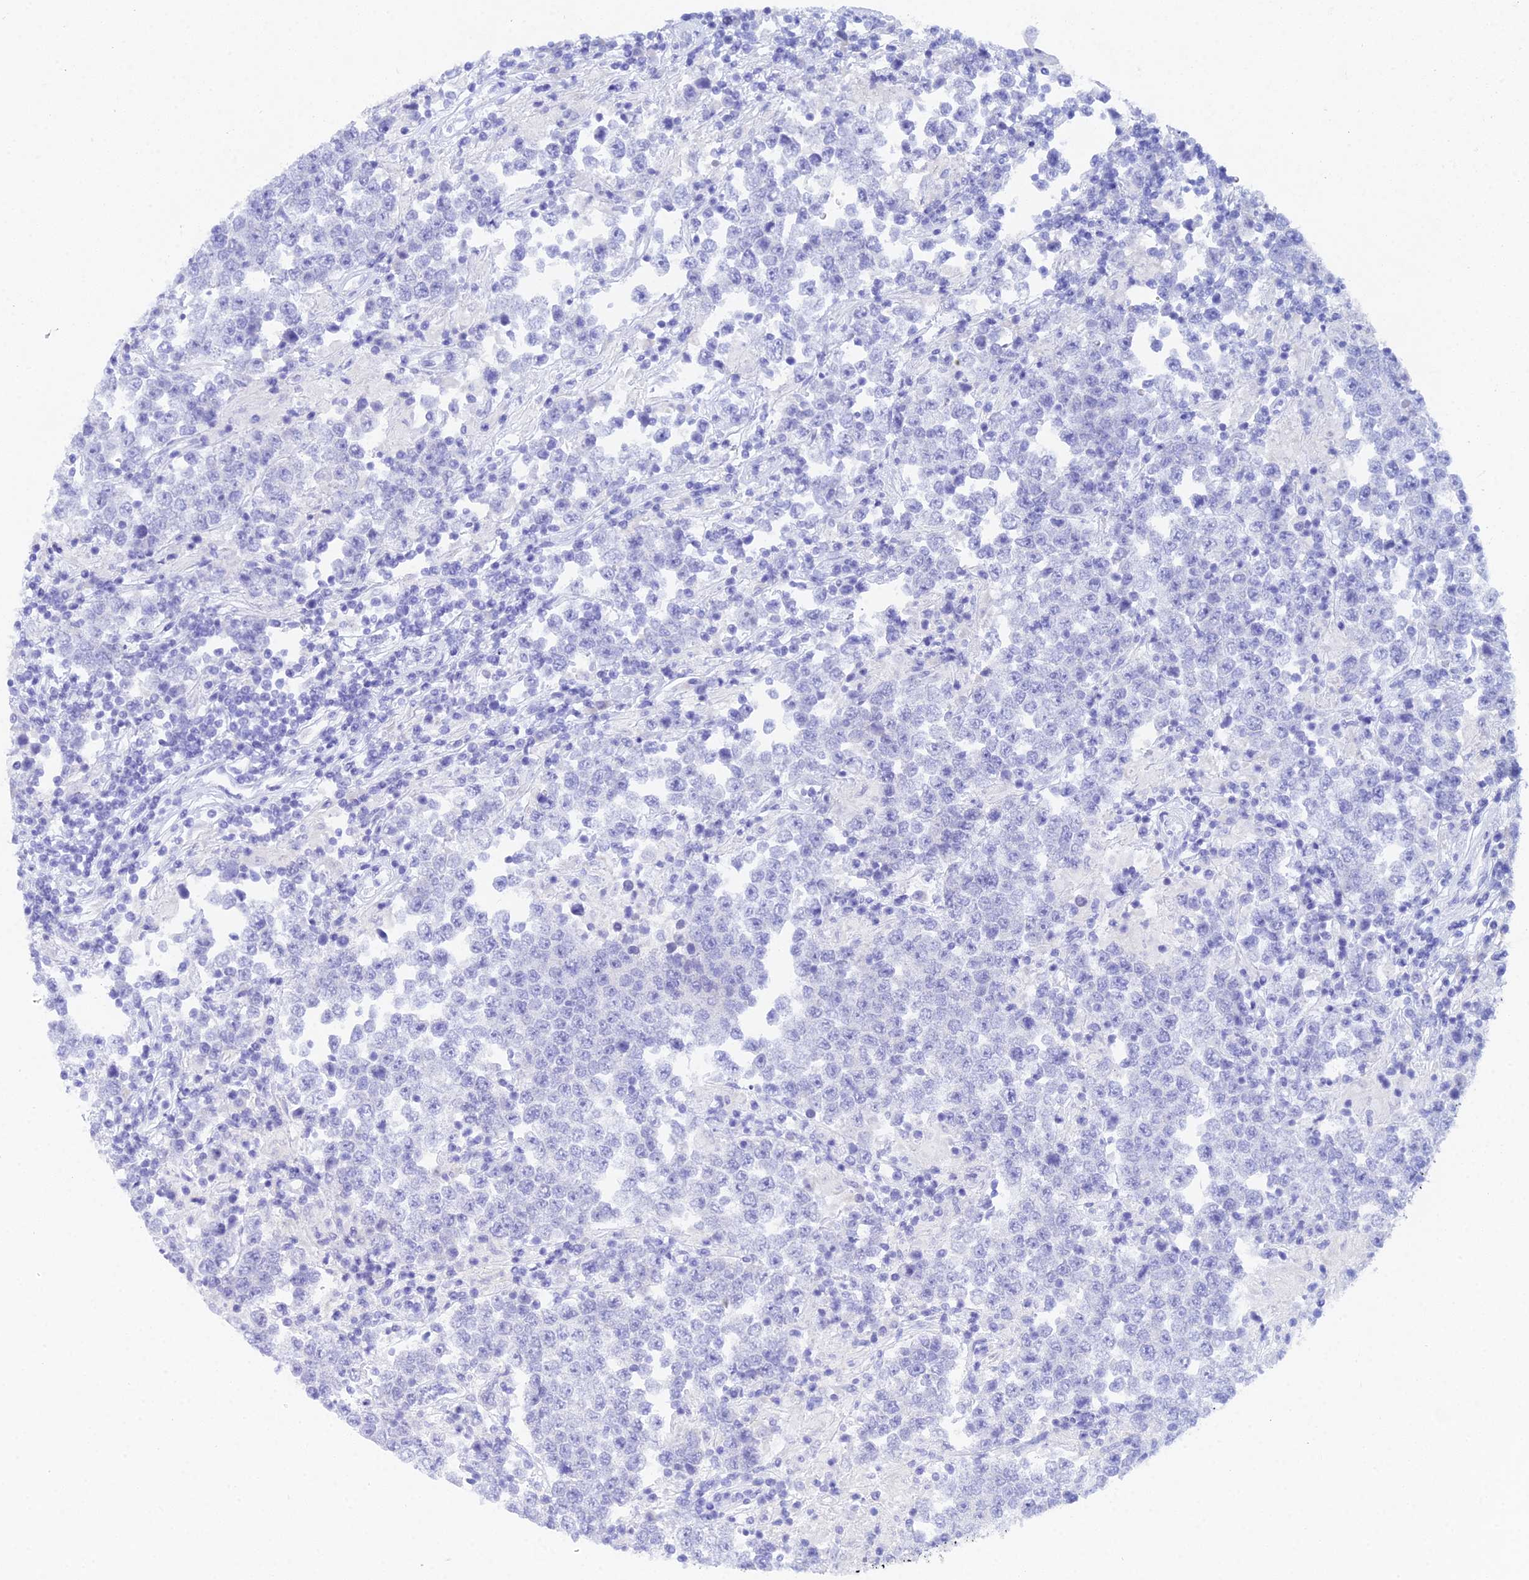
{"staining": {"intensity": "negative", "quantity": "none", "location": "none"}, "tissue": "testis cancer", "cell_type": "Tumor cells", "image_type": "cancer", "snomed": [{"axis": "morphology", "description": "Normal tissue, NOS"}, {"axis": "morphology", "description": "Urothelial carcinoma, High grade"}, {"axis": "morphology", "description": "Seminoma, NOS"}, {"axis": "morphology", "description": "Carcinoma, Embryonal, NOS"}, {"axis": "topography", "description": "Urinary bladder"}, {"axis": "topography", "description": "Testis"}], "caption": "This is an IHC micrograph of human testis embryonal carcinoma. There is no expression in tumor cells.", "gene": "REG1A", "patient": {"sex": "male", "age": 41}}